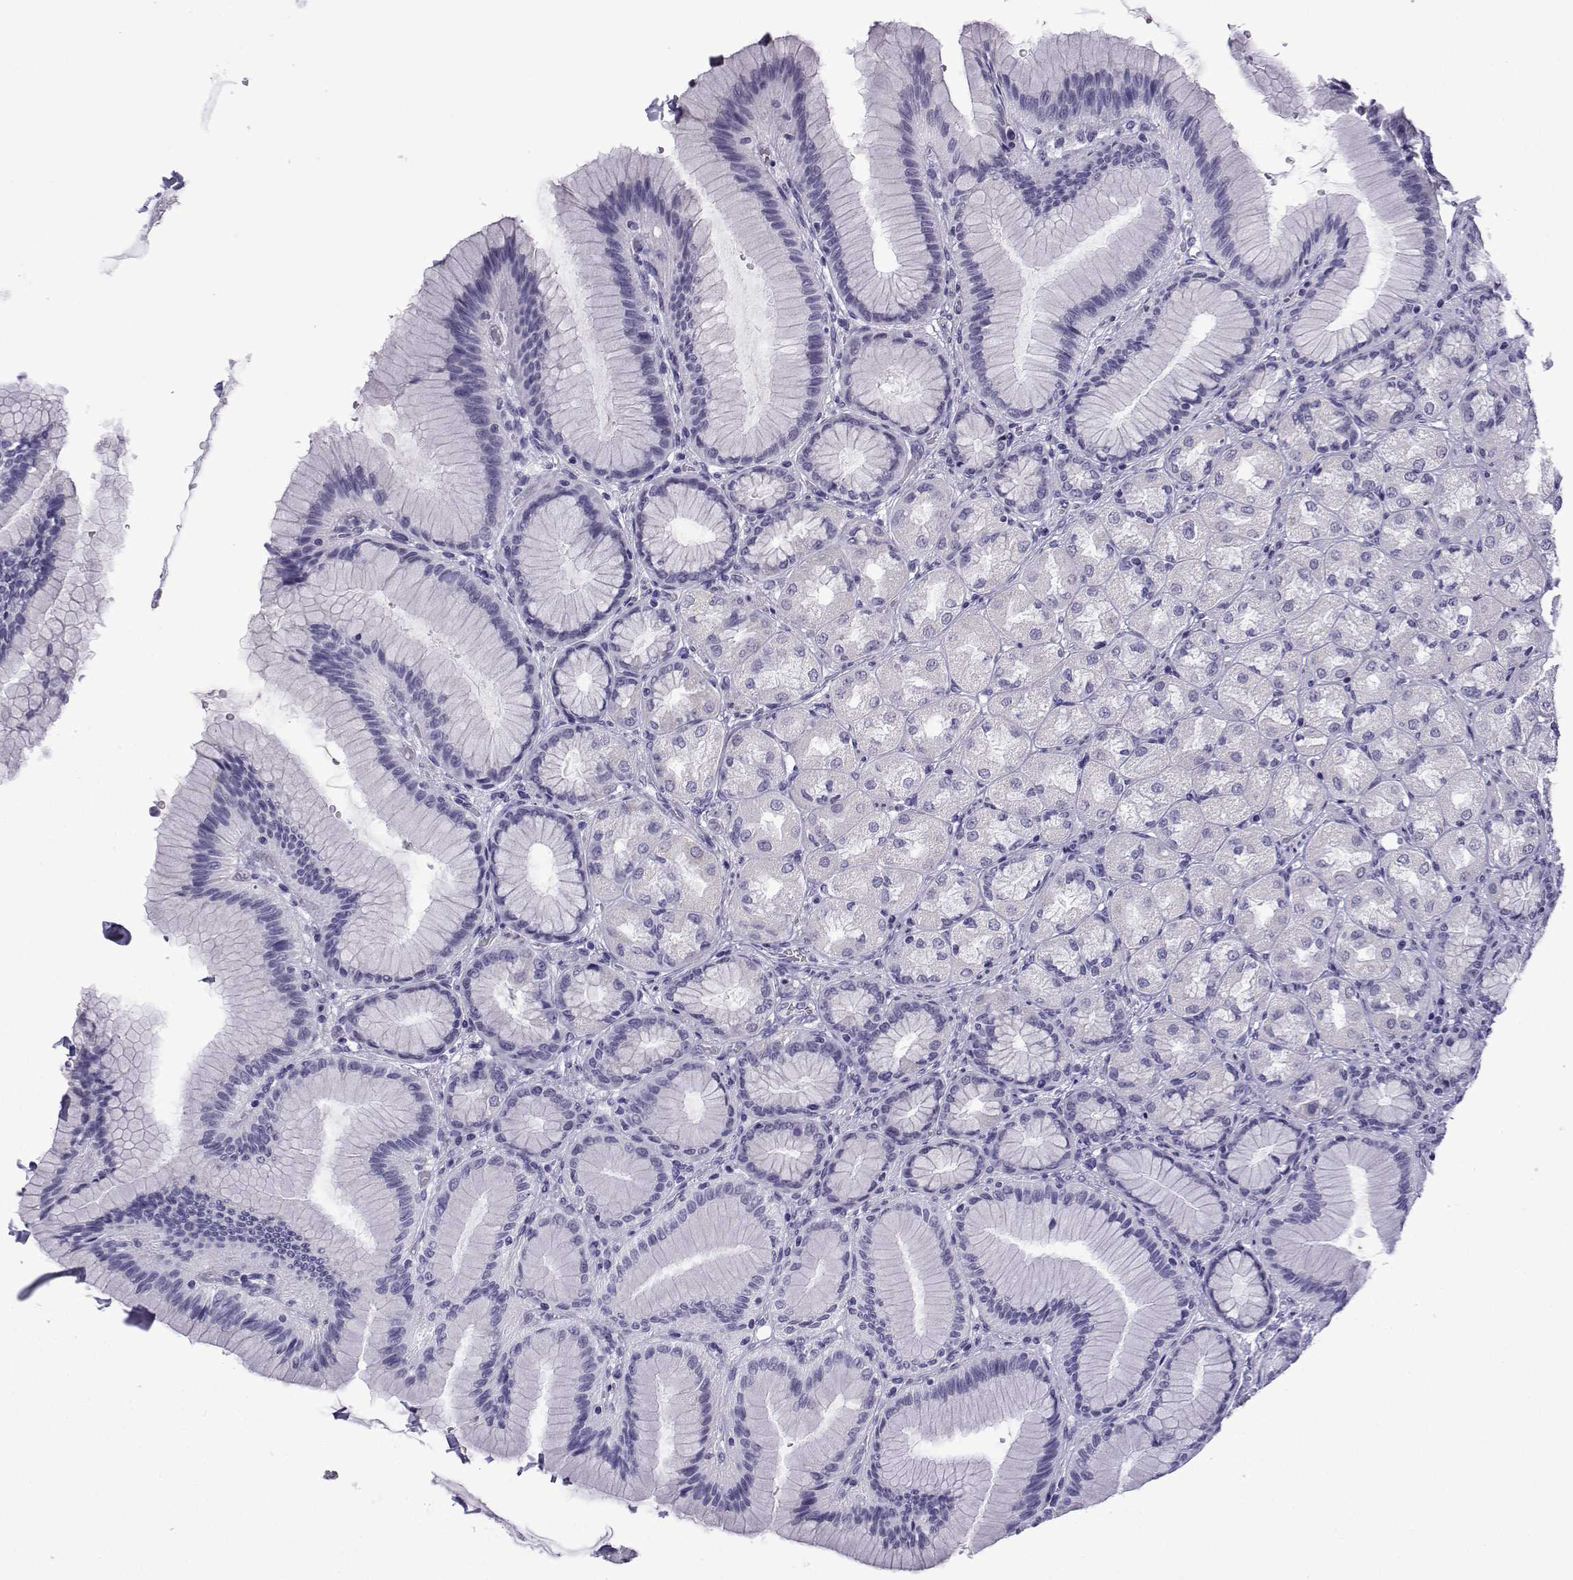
{"staining": {"intensity": "negative", "quantity": "none", "location": "none"}, "tissue": "stomach", "cell_type": "Glandular cells", "image_type": "normal", "snomed": [{"axis": "morphology", "description": "Normal tissue, NOS"}, {"axis": "morphology", "description": "Adenocarcinoma, NOS"}, {"axis": "morphology", "description": "Adenocarcinoma, High grade"}, {"axis": "topography", "description": "Stomach, upper"}, {"axis": "topography", "description": "Stomach"}], "caption": "High magnification brightfield microscopy of normal stomach stained with DAB (3,3'-diaminobenzidine) (brown) and counterstained with hematoxylin (blue): glandular cells show no significant positivity. (DAB (3,3'-diaminobenzidine) immunohistochemistry visualized using brightfield microscopy, high magnification).", "gene": "ACRBP", "patient": {"sex": "female", "age": 65}}